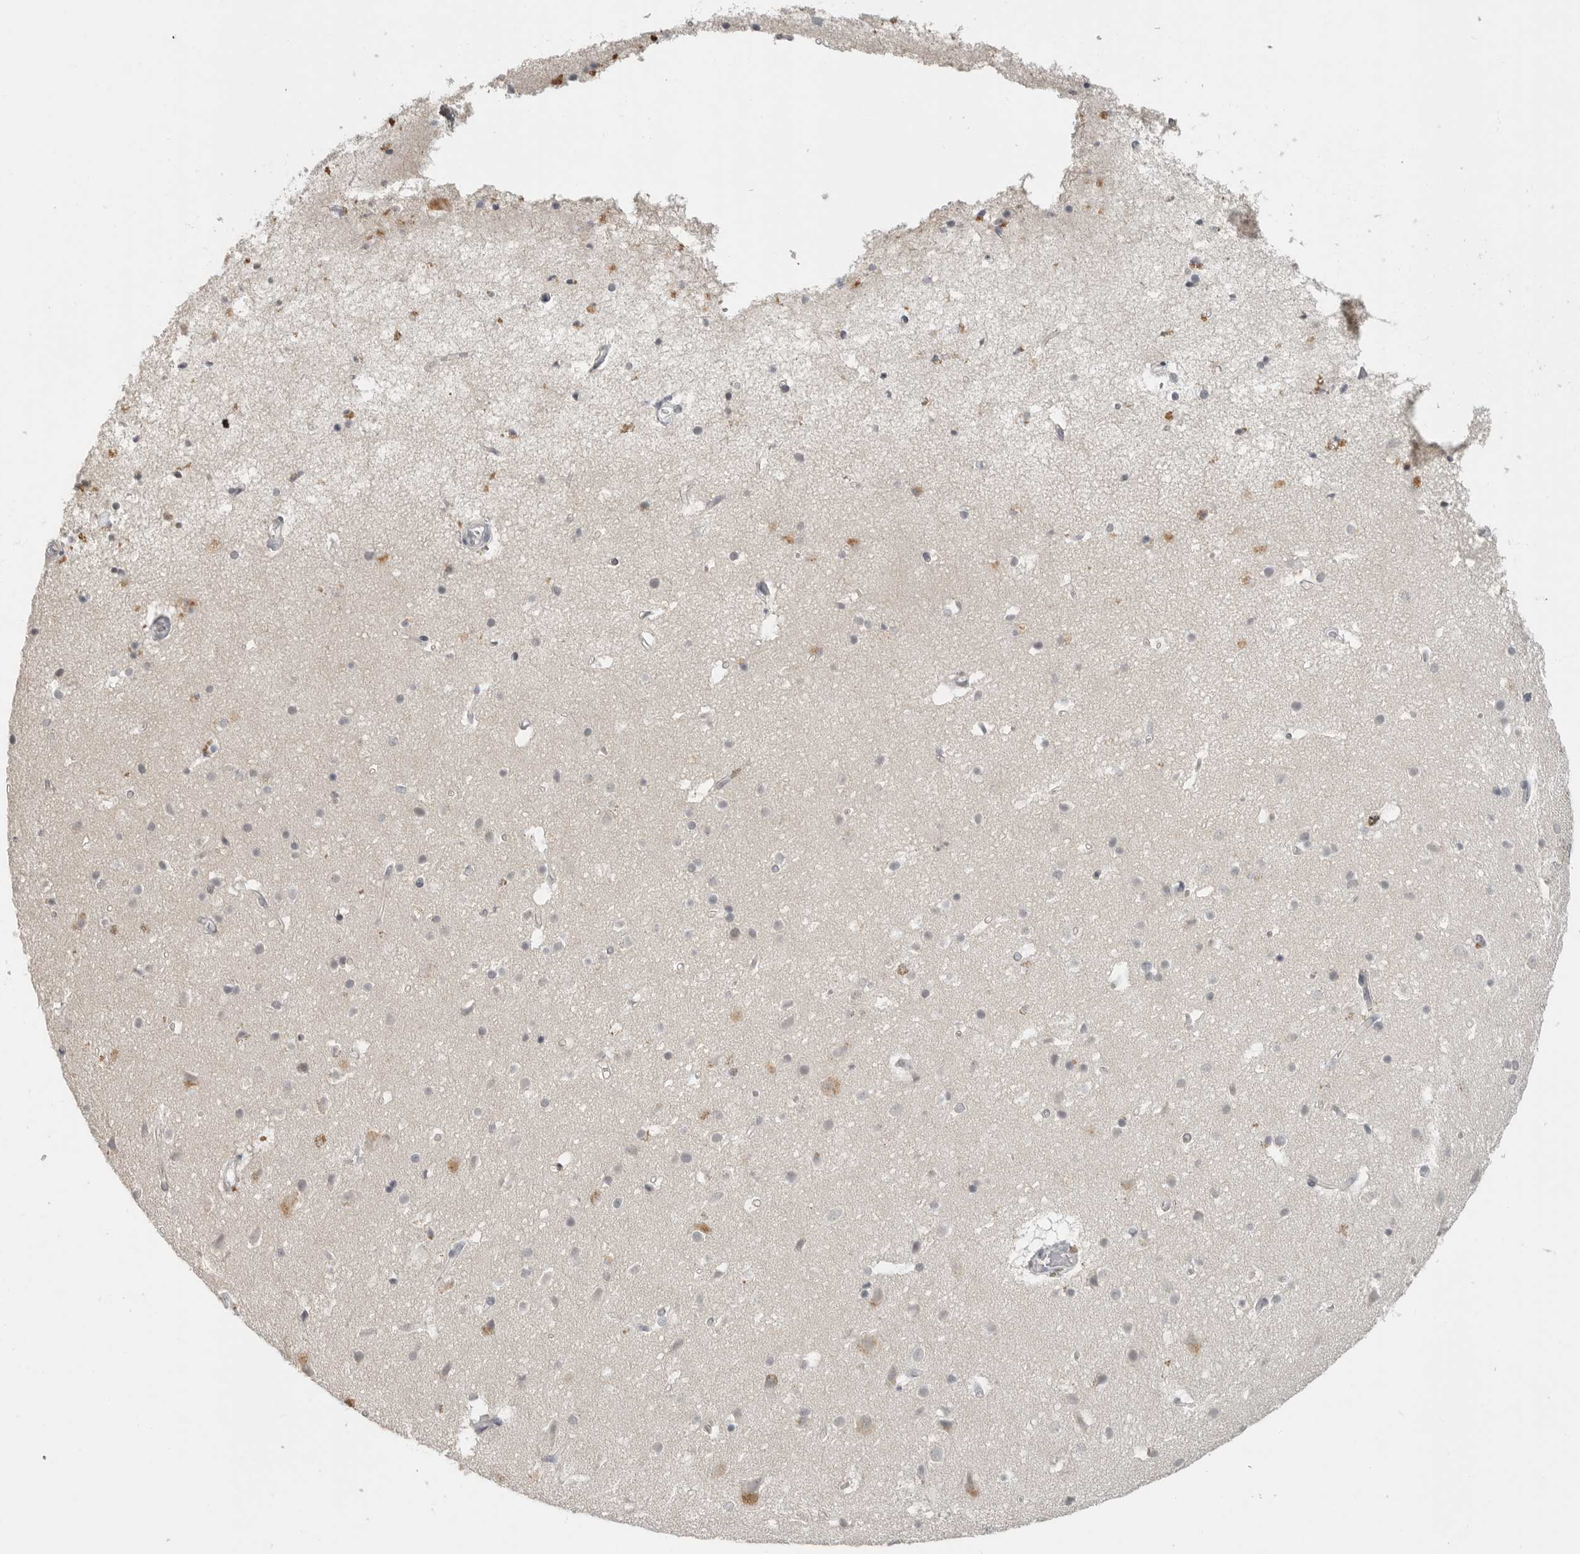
{"staining": {"intensity": "negative", "quantity": "none", "location": "none"}, "tissue": "cerebral cortex", "cell_type": "Endothelial cells", "image_type": "normal", "snomed": [{"axis": "morphology", "description": "Normal tissue, NOS"}, {"axis": "topography", "description": "Cerebral cortex"}], "caption": "Micrograph shows no significant protein expression in endothelial cells of normal cerebral cortex.", "gene": "FOXP3", "patient": {"sex": "male", "age": 54}}